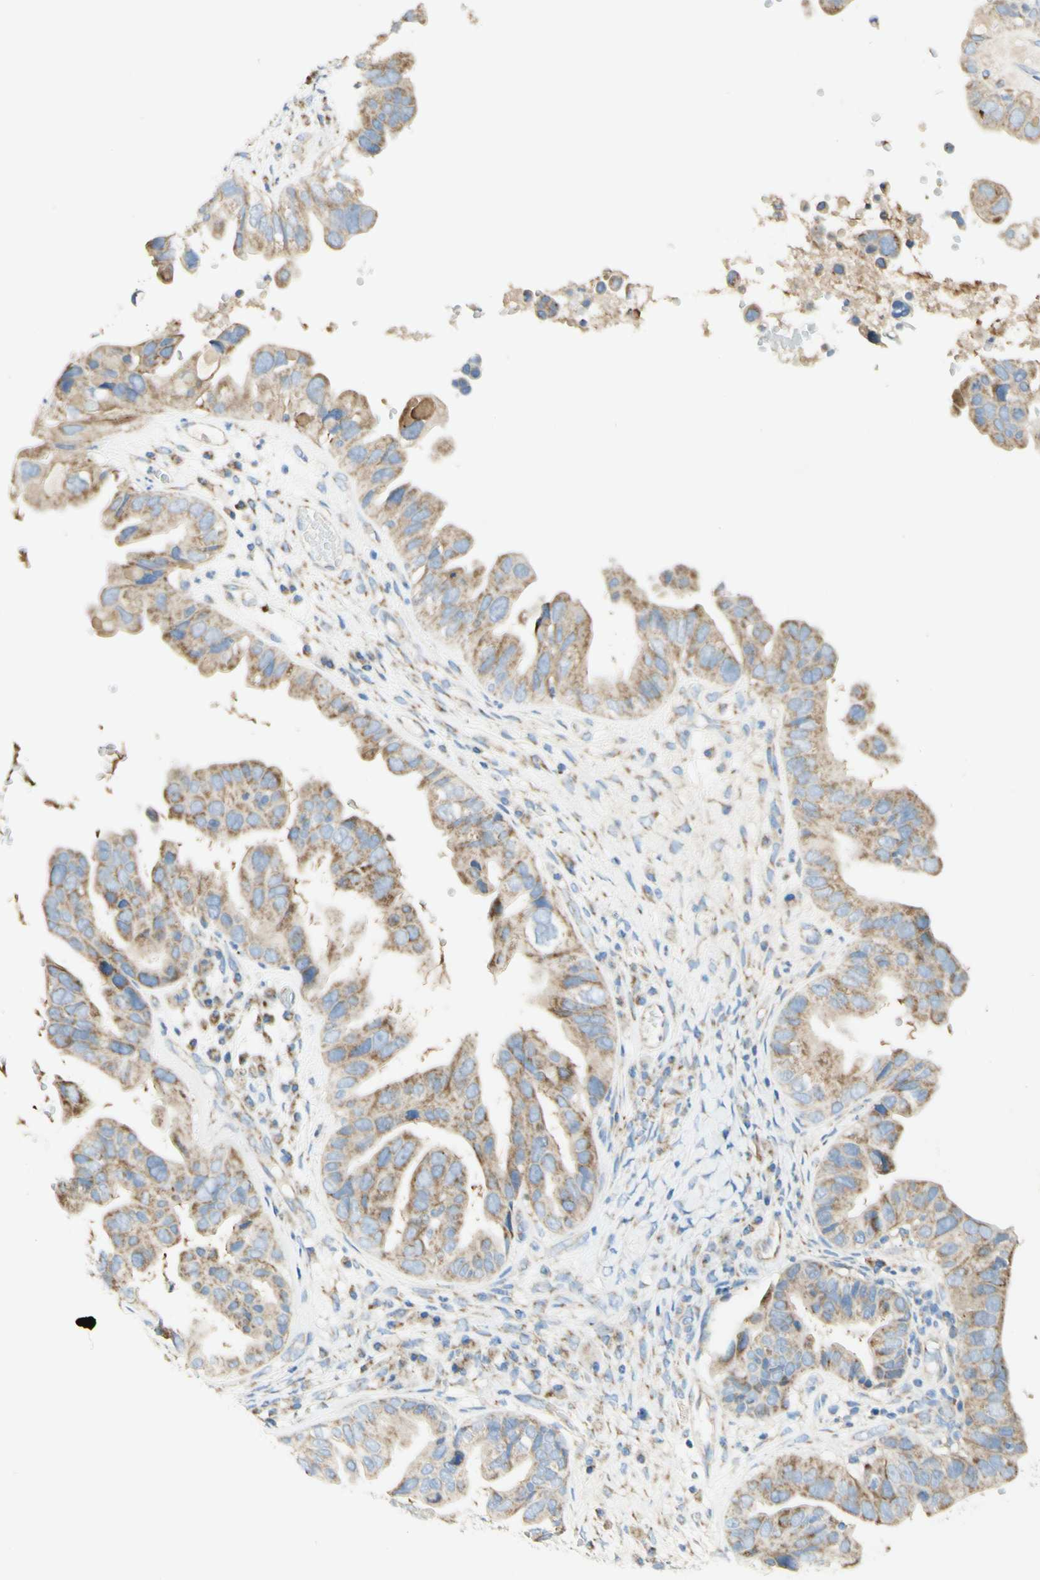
{"staining": {"intensity": "moderate", "quantity": ">75%", "location": "cytoplasmic/membranous"}, "tissue": "ovarian cancer", "cell_type": "Tumor cells", "image_type": "cancer", "snomed": [{"axis": "morphology", "description": "Cystadenocarcinoma, serous, NOS"}, {"axis": "topography", "description": "Ovary"}], "caption": "This is an image of immunohistochemistry (IHC) staining of ovarian cancer, which shows moderate positivity in the cytoplasmic/membranous of tumor cells.", "gene": "ARMC10", "patient": {"sex": "female", "age": 56}}